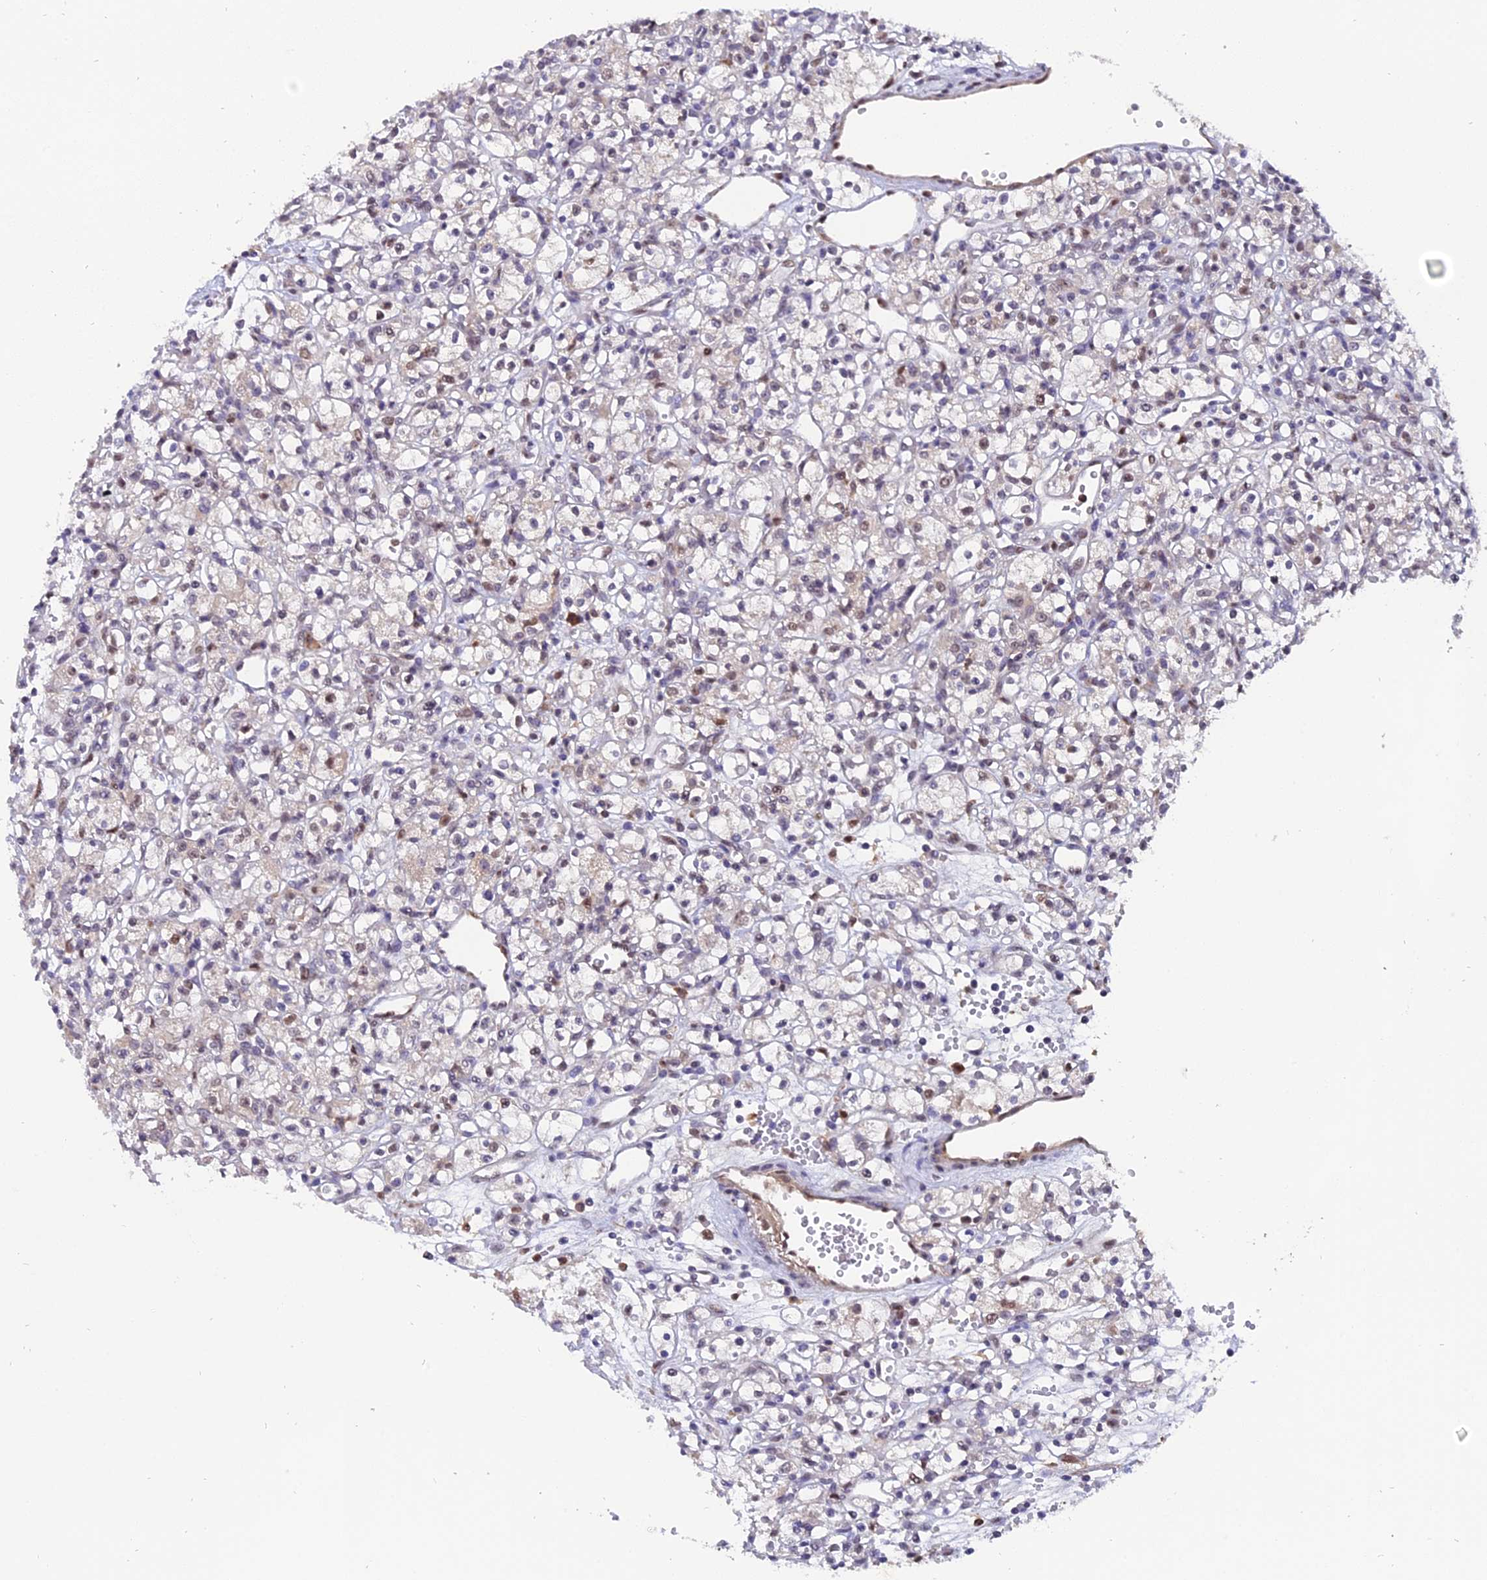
{"staining": {"intensity": "weak", "quantity": "<25%", "location": "nuclear"}, "tissue": "renal cancer", "cell_type": "Tumor cells", "image_type": "cancer", "snomed": [{"axis": "morphology", "description": "Adenocarcinoma, NOS"}, {"axis": "topography", "description": "Kidney"}], "caption": "DAB immunohistochemical staining of human renal adenocarcinoma displays no significant staining in tumor cells. (Immunohistochemistry (ihc), brightfield microscopy, high magnification).", "gene": "FAM118B", "patient": {"sex": "female", "age": 59}}